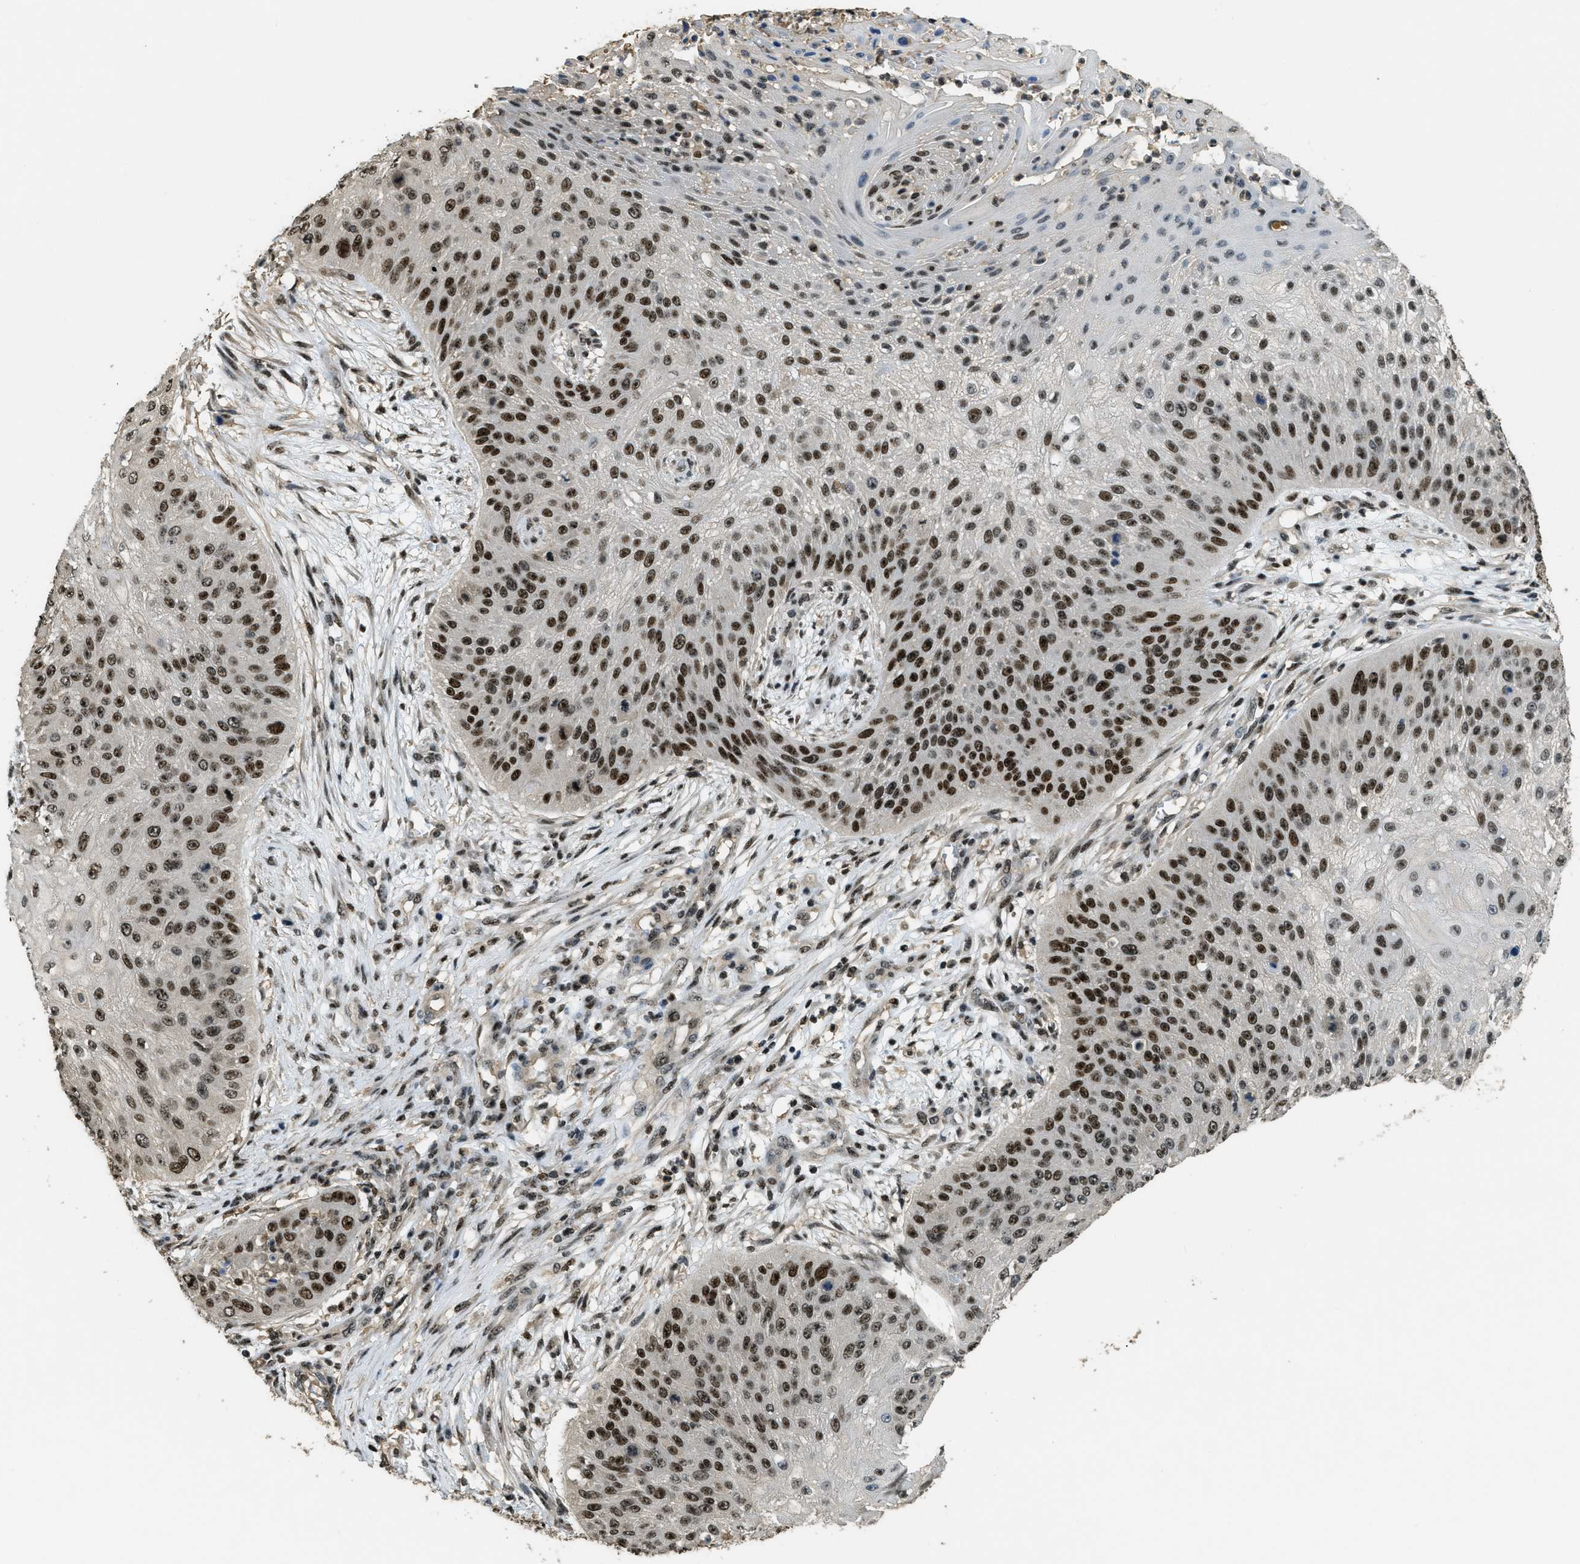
{"staining": {"intensity": "strong", "quantity": ">75%", "location": "nuclear"}, "tissue": "skin cancer", "cell_type": "Tumor cells", "image_type": "cancer", "snomed": [{"axis": "morphology", "description": "Squamous cell carcinoma, NOS"}, {"axis": "topography", "description": "Skin"}], "caption": "Immunohistochemical staining of human squamous cell carcinoma (skin) shows strong nuclear protein positivity in approximately >75% of tumor cells.", "gene": "SP100", "patient": {"sex": "female", "age": 80}}